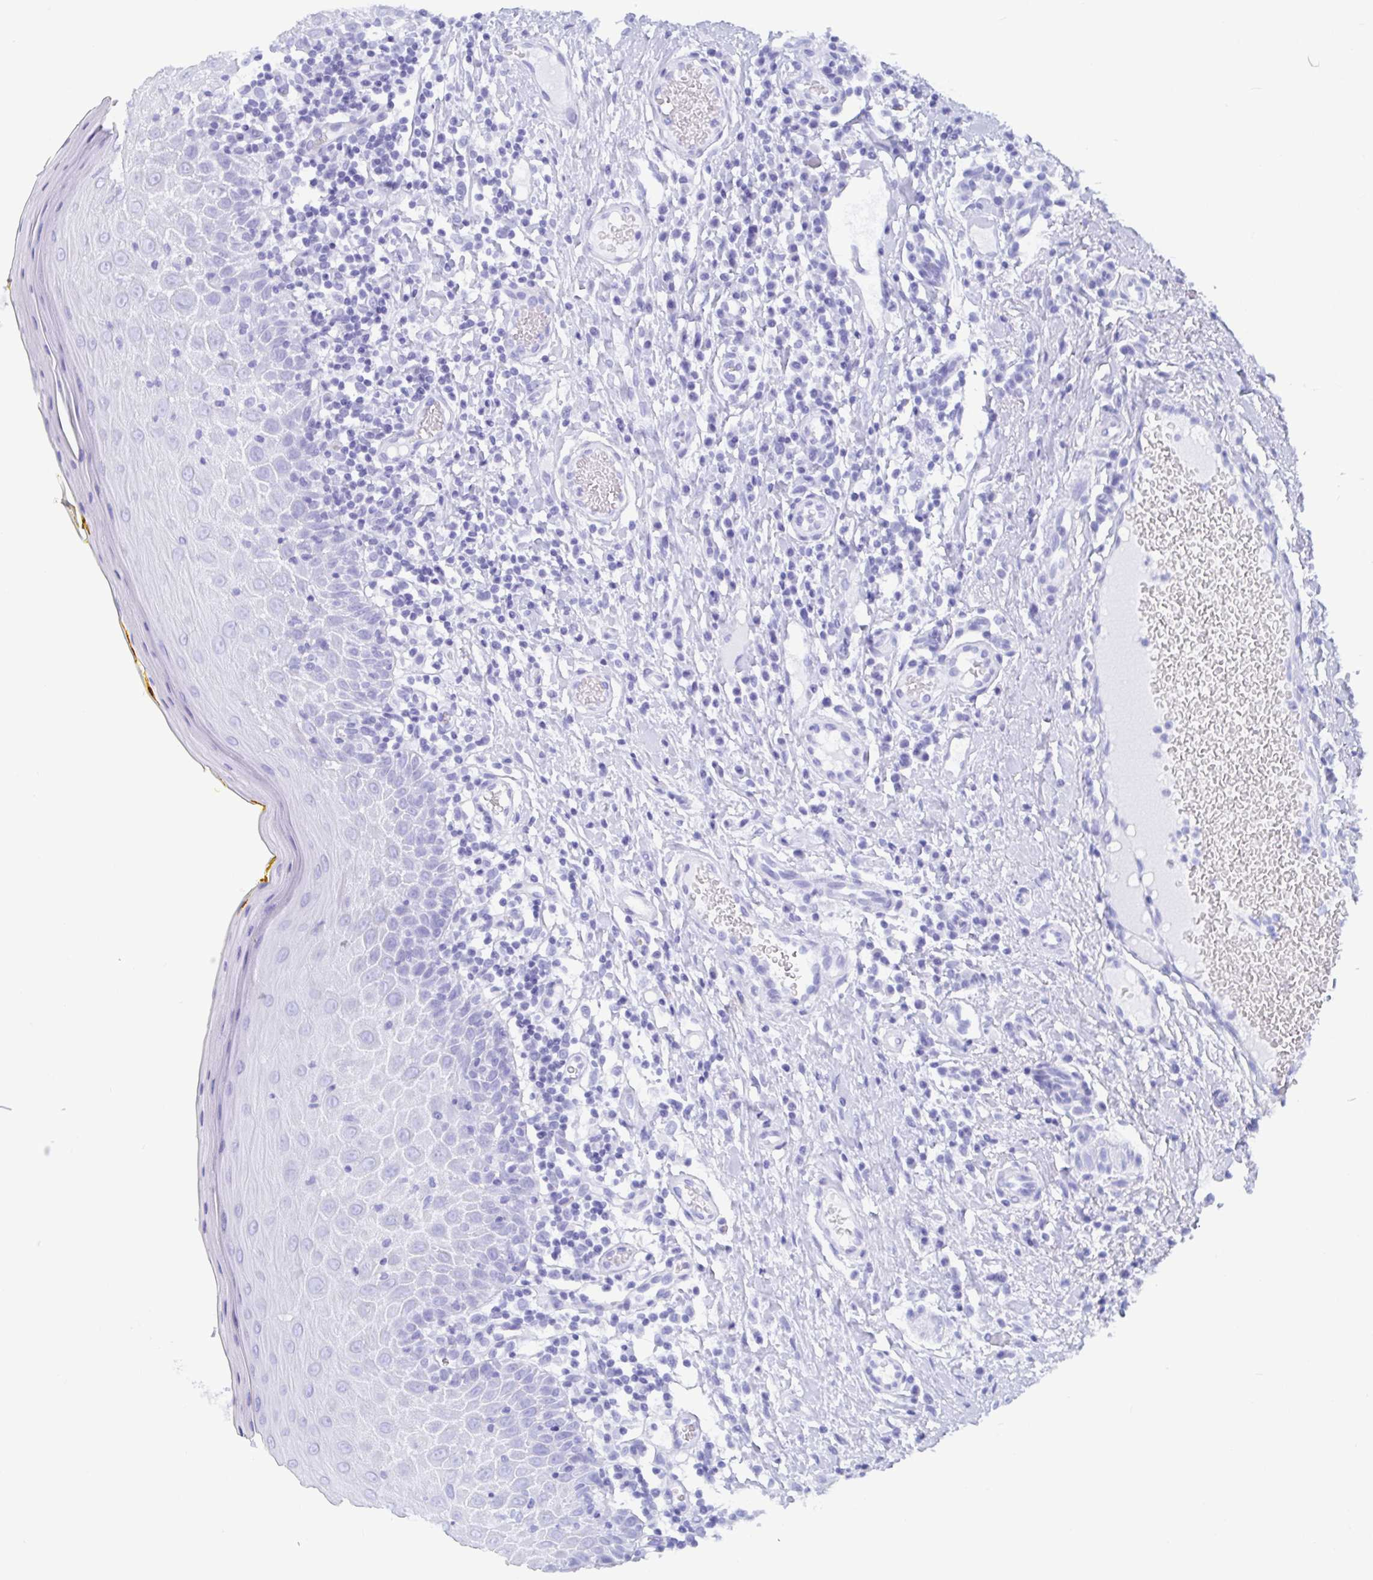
{"staining": {"intensity": "negative", "quantity": "none", "location": "none"}, "tissue": "oral mucosa", "cell_type": "Squamous epithelial cells", "image_type": "normal", "snomed": [{"axis": "morphology", "description": "Normal tissue, NOS"}, {"axis": "topography", "description": "Oral tissue"}, {"axis": "topography", "description": "Tounge, NOS"}], "caption": "Immunohistochemistry image of unremarkable oral mucosa: human oral mucosa stained with DAB (3,3'-diaminobenzidine) reveals no significant protein expression in squamous epithelial cells. (DAB (3,3'-diaminobenzidine) immunohistochemistry with hematoxylin counter stain).", "gene": "IDH1", "patient": {"sex": "female", "age": 58}}